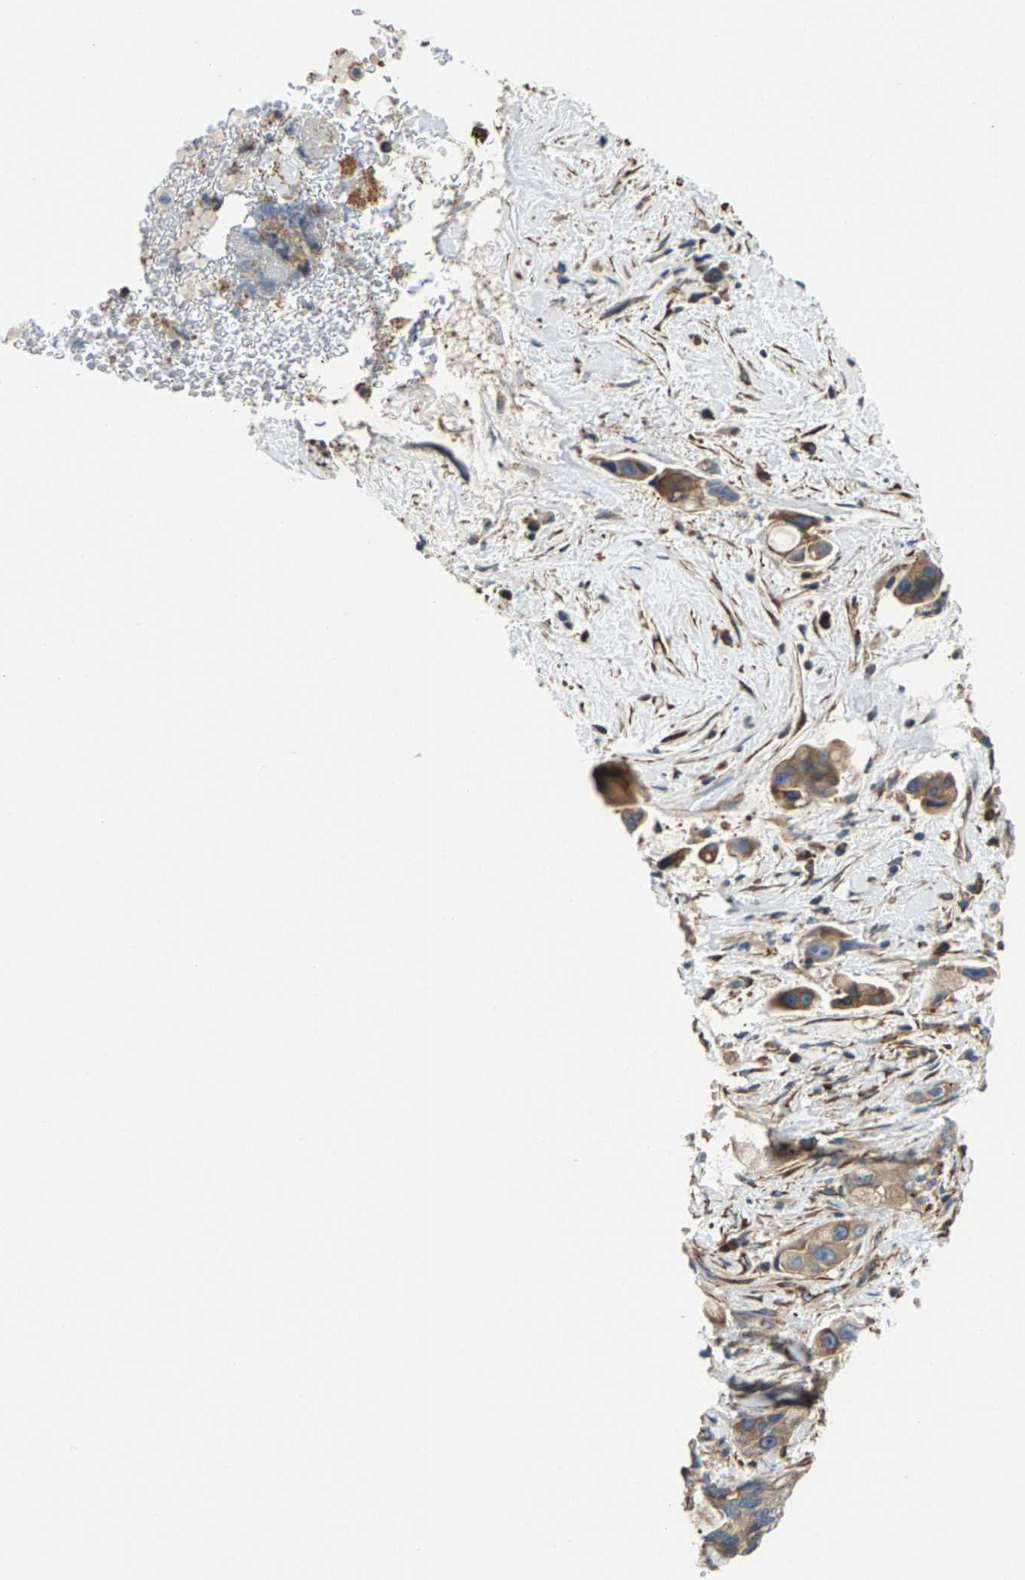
{"staining": {"intensity": "moderate", "quantity": ">75%", "location": "cytoplasmic/membranous"}, "tissue": "pancreatic cancer", "cell_type": "Tumor cells", "image_type": "cancer", "snomed": [{"axis": "morphology", "description": "Adenocarcinoma, NOS"}, {"axis": "topography", "description": "Pancreas"}], "caption": "This histopathology image displays immunohistochemistry (IHC) staining of human pancreatic cancer (adenocarcinoma), with medium moderate cytoplasmic/membranous expression in about >75% of tumor cells.", "gene": "PDCL", "patient": {"sex": "male", "age": 53}}